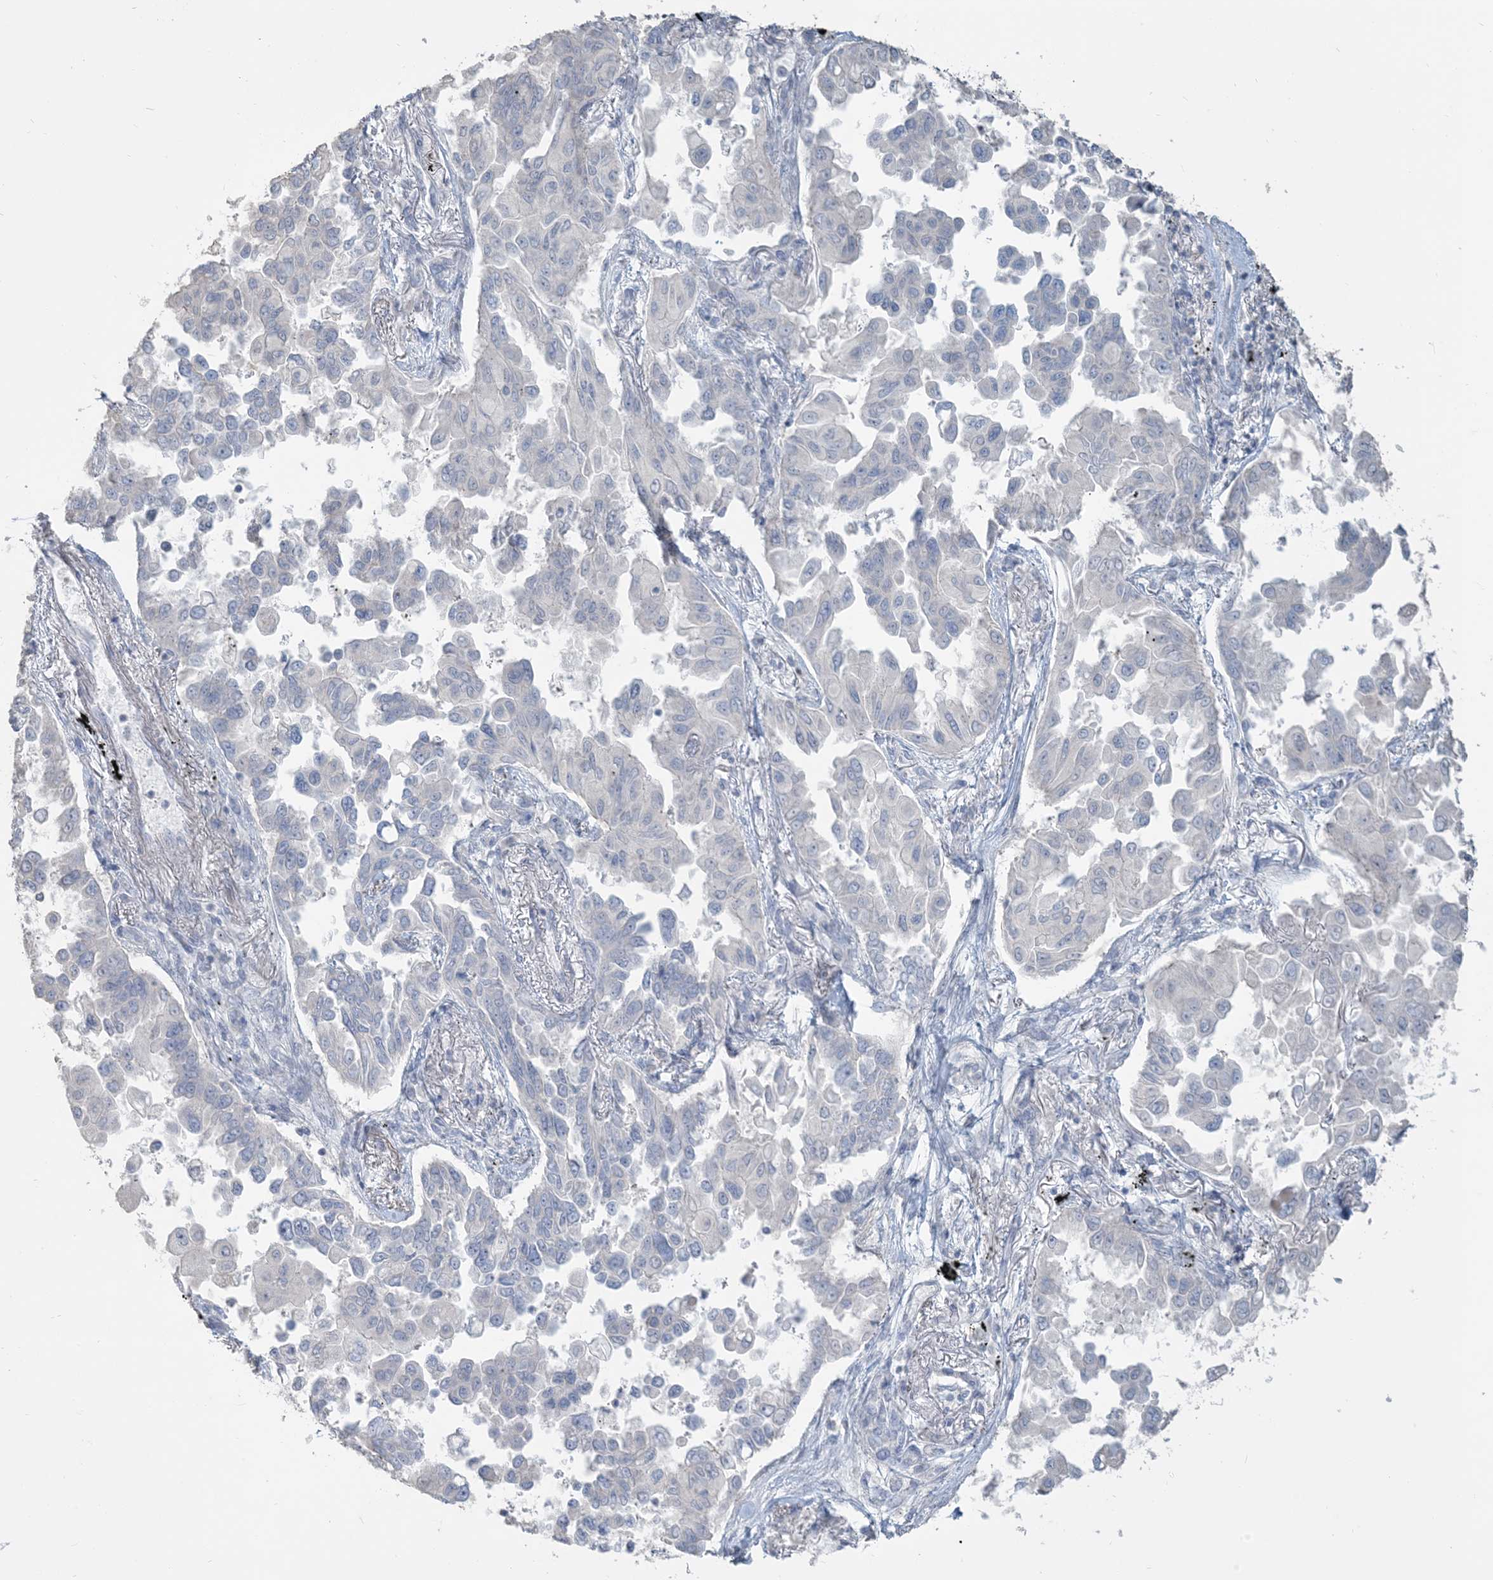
{"staining": {"intensity": "negative", "quantity": "none", "location": "none"}, "tissue": "lung cancer", "cell_type": "Tumor cells", "image_type": "cancer", "snomed": [{"axis": "morphology", "description": "Adenocarcinoma, NOS"}, {"axis": "topography", "description": "Lung"}], "caption": "This is an immunohistochemistry image of human lung cancer. There is no expression in tumor cells.", "gene": "NPHS2", "patient": {"sex": "female", "age": 67}}